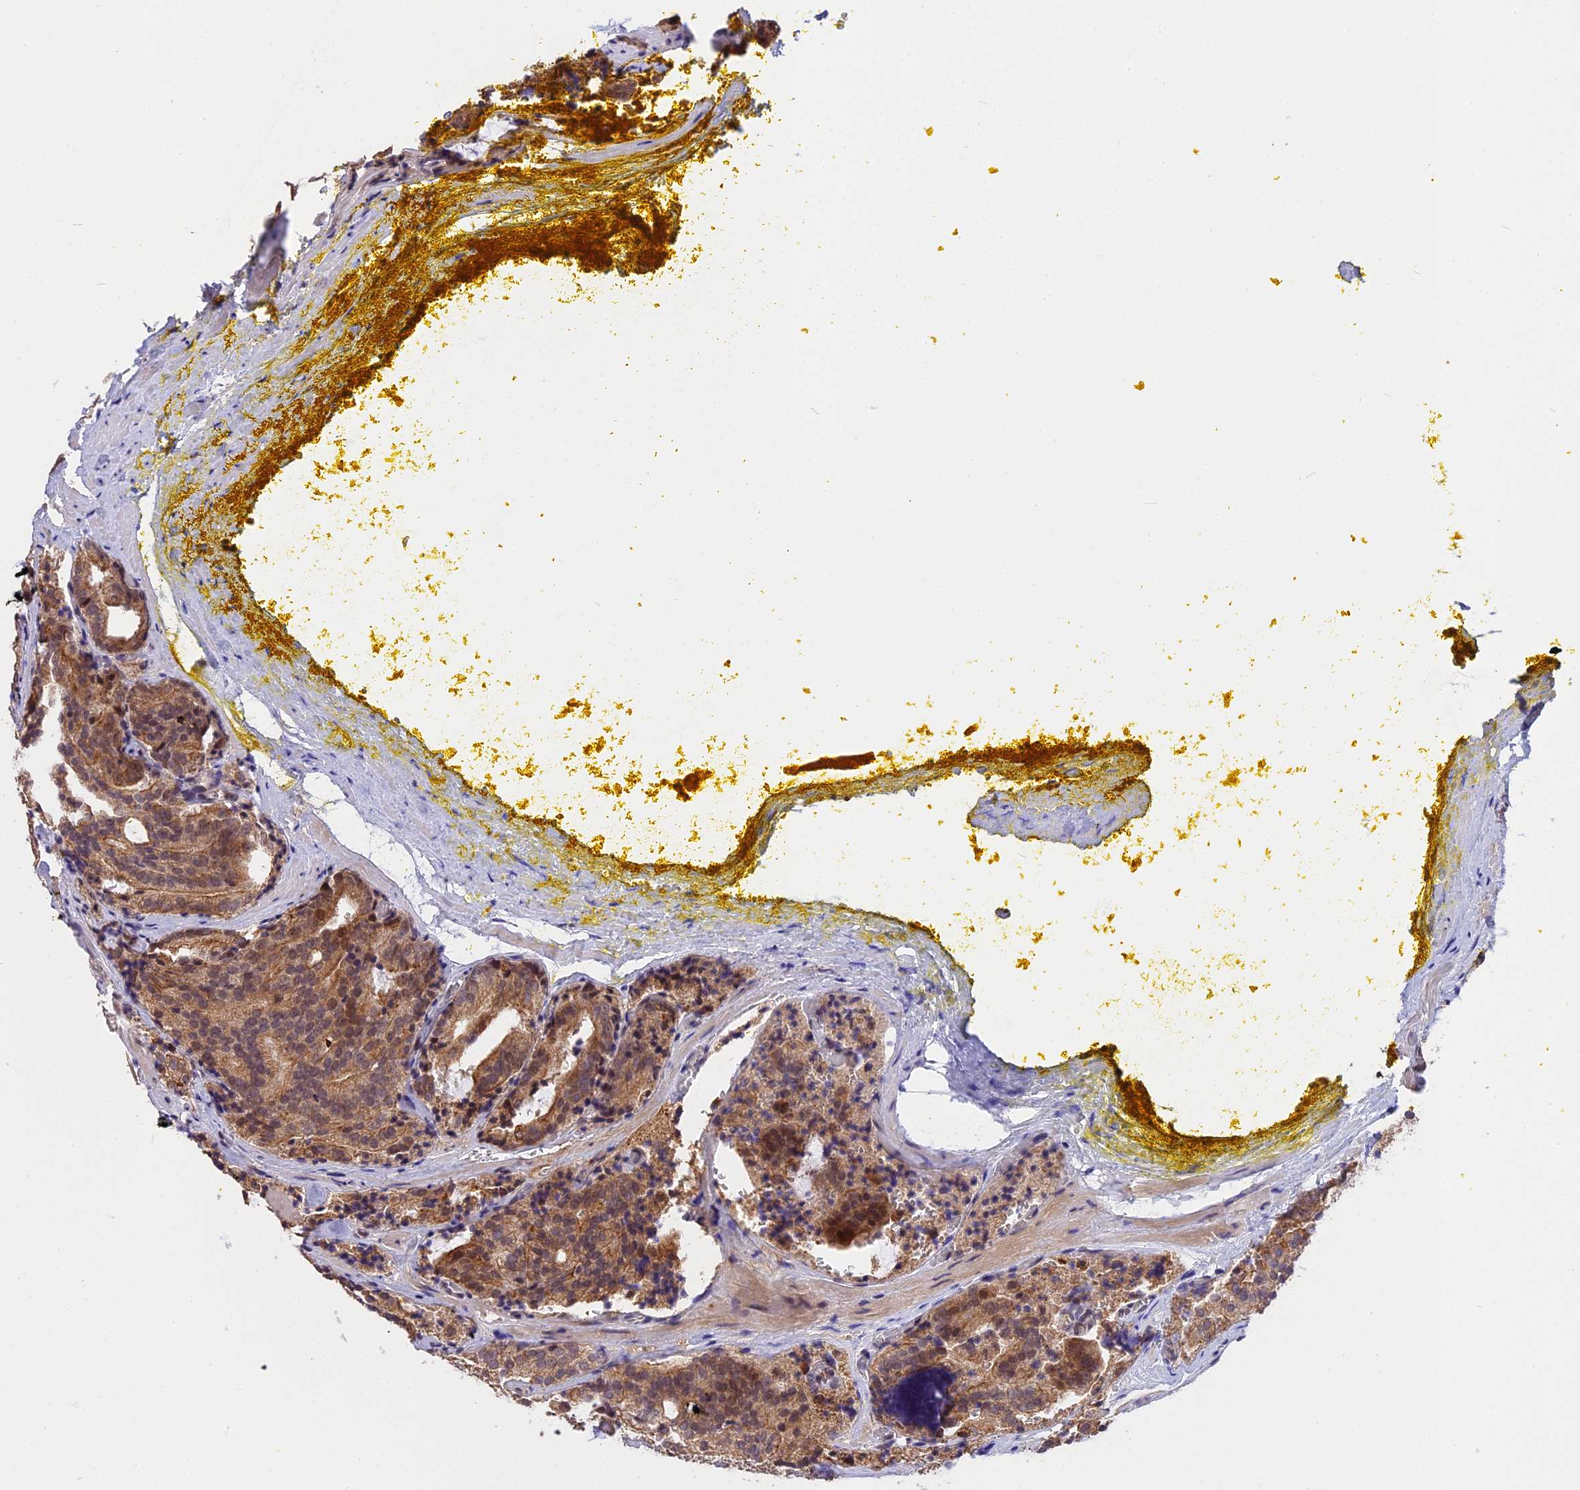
{"staining": {"intensity": "moderate", "quantity": ">75%", "location": "cytoplasmic/membranous,nuclear"}, "tissue": "prostate cancer", "cell_type": "Tumor cells", "image_type": "cancer", "snomed": [{"axis": "morphology", "description": "Adenocarcinoma, High grade"}, {"axis": "topography", "description": "Prostate"}], "caption": "Moderate cytoplasmic/membranous and nuclear staining is identified in approximately >75% of tumor cells in prostate cancer (high-grade adenocarcinoma).", "gene": "RERGL", "patient": {"sex": "male", "age": 57}}